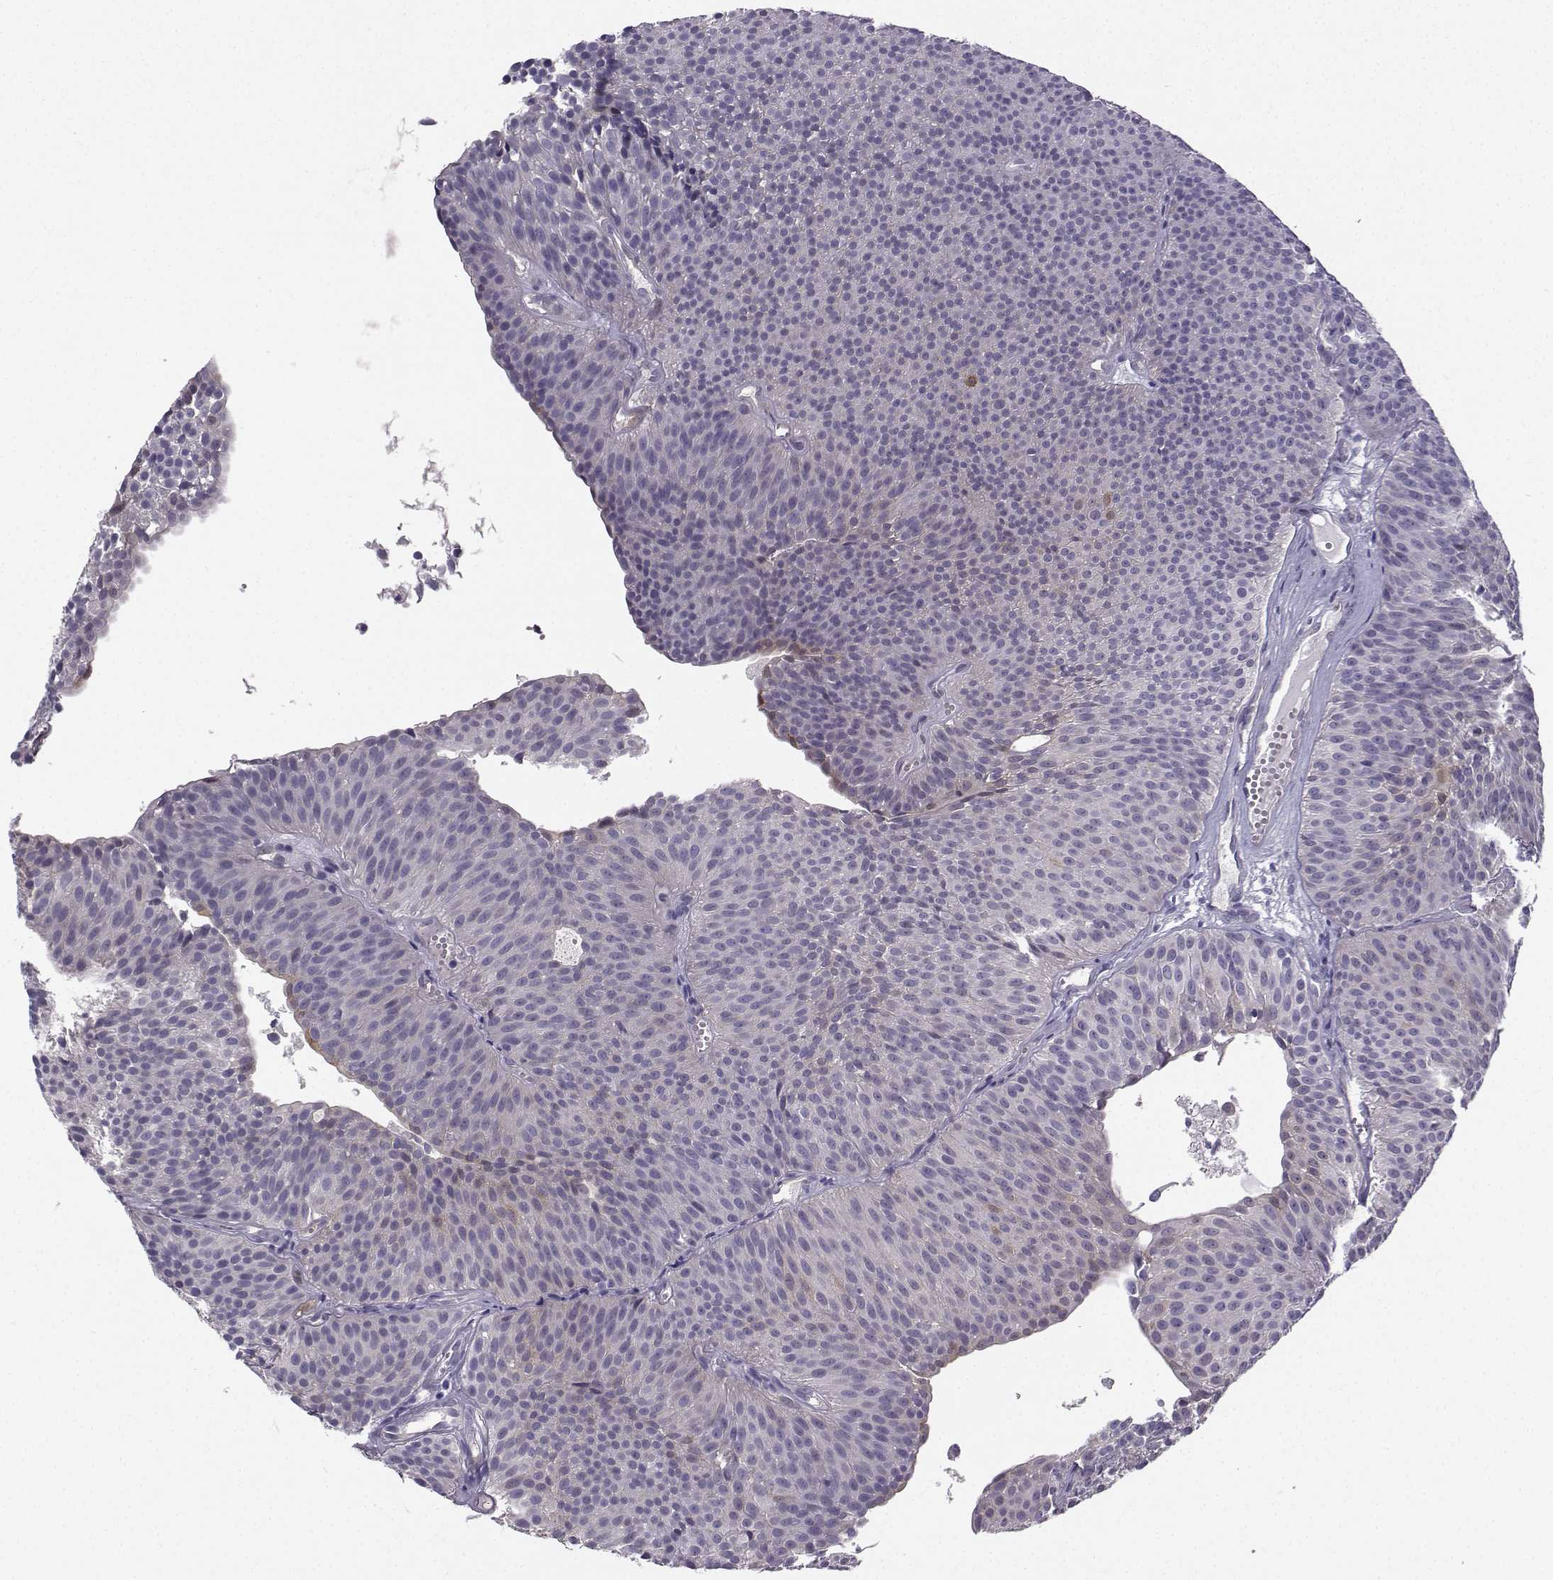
{"staining": {"intensity": "strong", "quantity": "<25%", "location": "cytoplasmic/membranous"}, "tissue": "urothelial cancer", "cell_type": "Tumor cells", "image_type": "cancer", "snomed": [{"axis": "morphology", "description": "Urothelial carcinoma, Low grade"}, {"axis": "topography", "description": "Urinary bladder"}], "caption": "Urothelial carcinoma (low-grade) stained with DAB (3,3'-diaminobenzidine) IHC displays medium levels of strong cytoplasmic/membranous expression in approximately <25% of tumor cells.", "gene": "NQO1", "patient": {"sex": "male", "age": 63}}